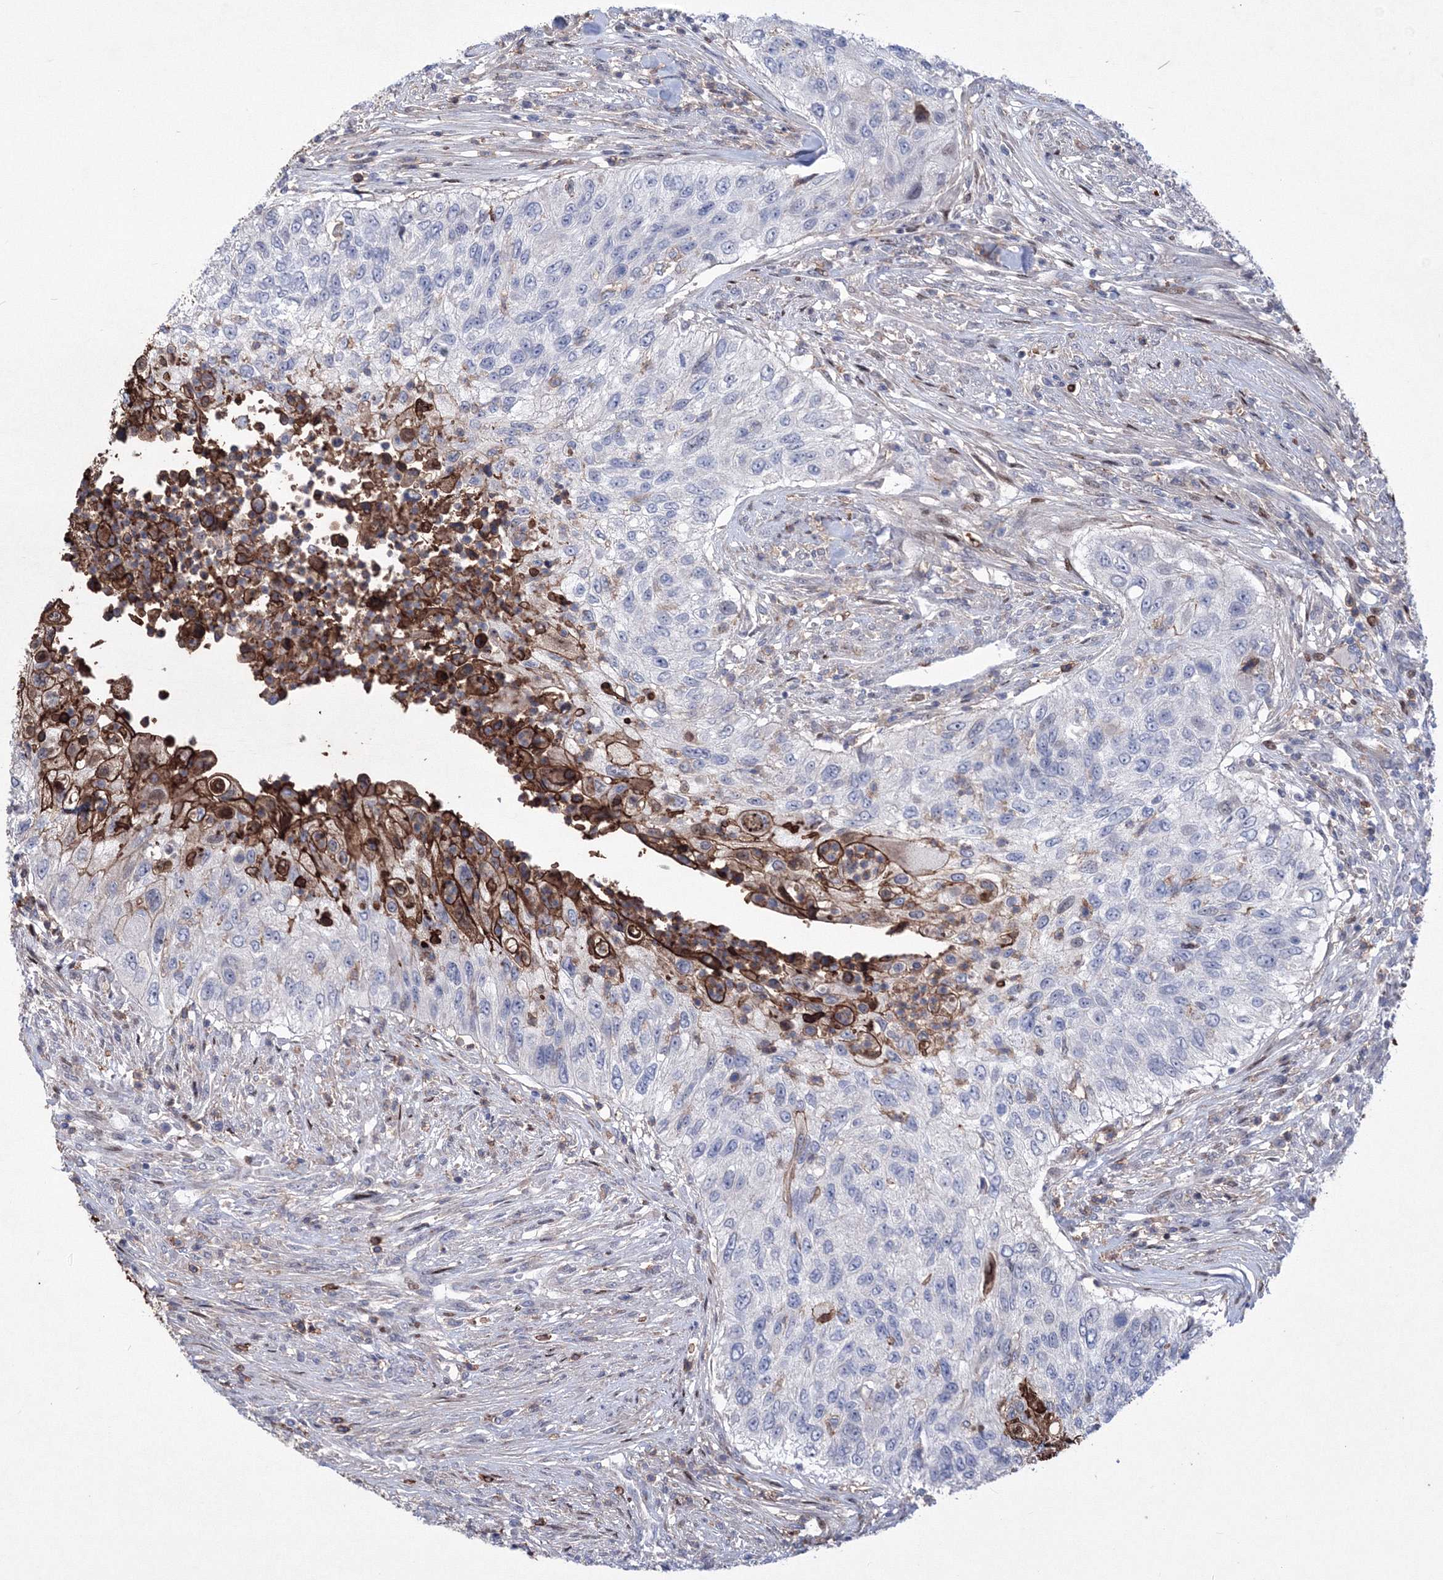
{"staining": {"intensity": "negative", "quantity": "none", "location": "none"}, "tissue": "urothelial cancer", "cell_type": "Tumor cells", "image_type": "cancer", "snomed": [{"axis": "morphology", "description": "Urothelial carcinoma, High grade"}, {"axis": "topography", "description": "Urinary bladder"}], "caption": "There is no significant staining in tumor cells of urothelial cancer. (DAB (3,3'-diaminobenzidine) immunohistochemistry visualized using brightfield microscopy, high magnification).", "gene": "RNPEPL1", "patient": {"sex": "female", "age": 60}}